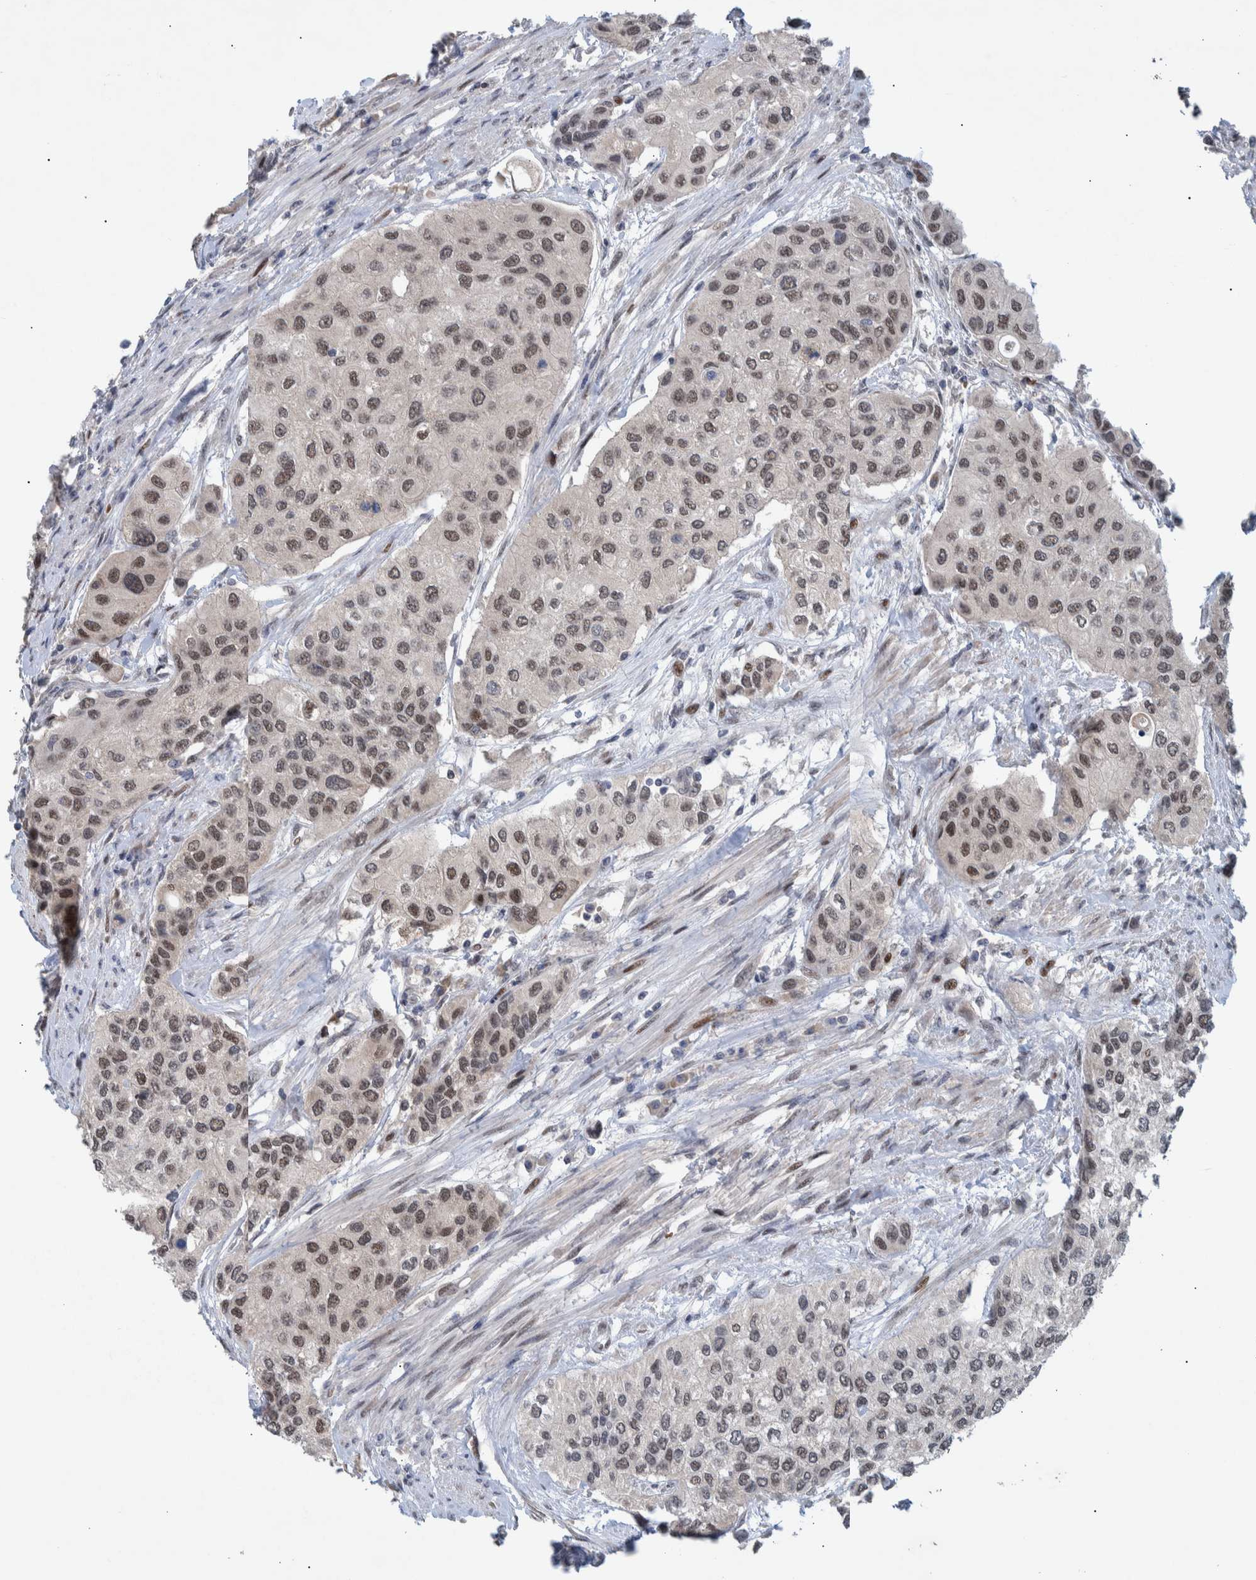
{"staining": {"intensity": "weak", "quantity": ">75%", "location": "nuclear"}, "tissue": "urothelial cancer", "cell_type": "Tumor cells", "image_type": "cancer", "snomed": [{"axis": "morphology", "description": "Urothelial carcinoma, High grade"}, {"axis": "topography", "description": "Urinary bladder"}], "caption": "Tumor cells display low levels of weak nuclear positivity in approximately >75% of cells in human high-grade urothelial carcinoma. (DAB IHC, brown staining for protein, blue staining for nuclei).", "gene": "ESRP1", "patient": {"sex": "female", "age": 56}}